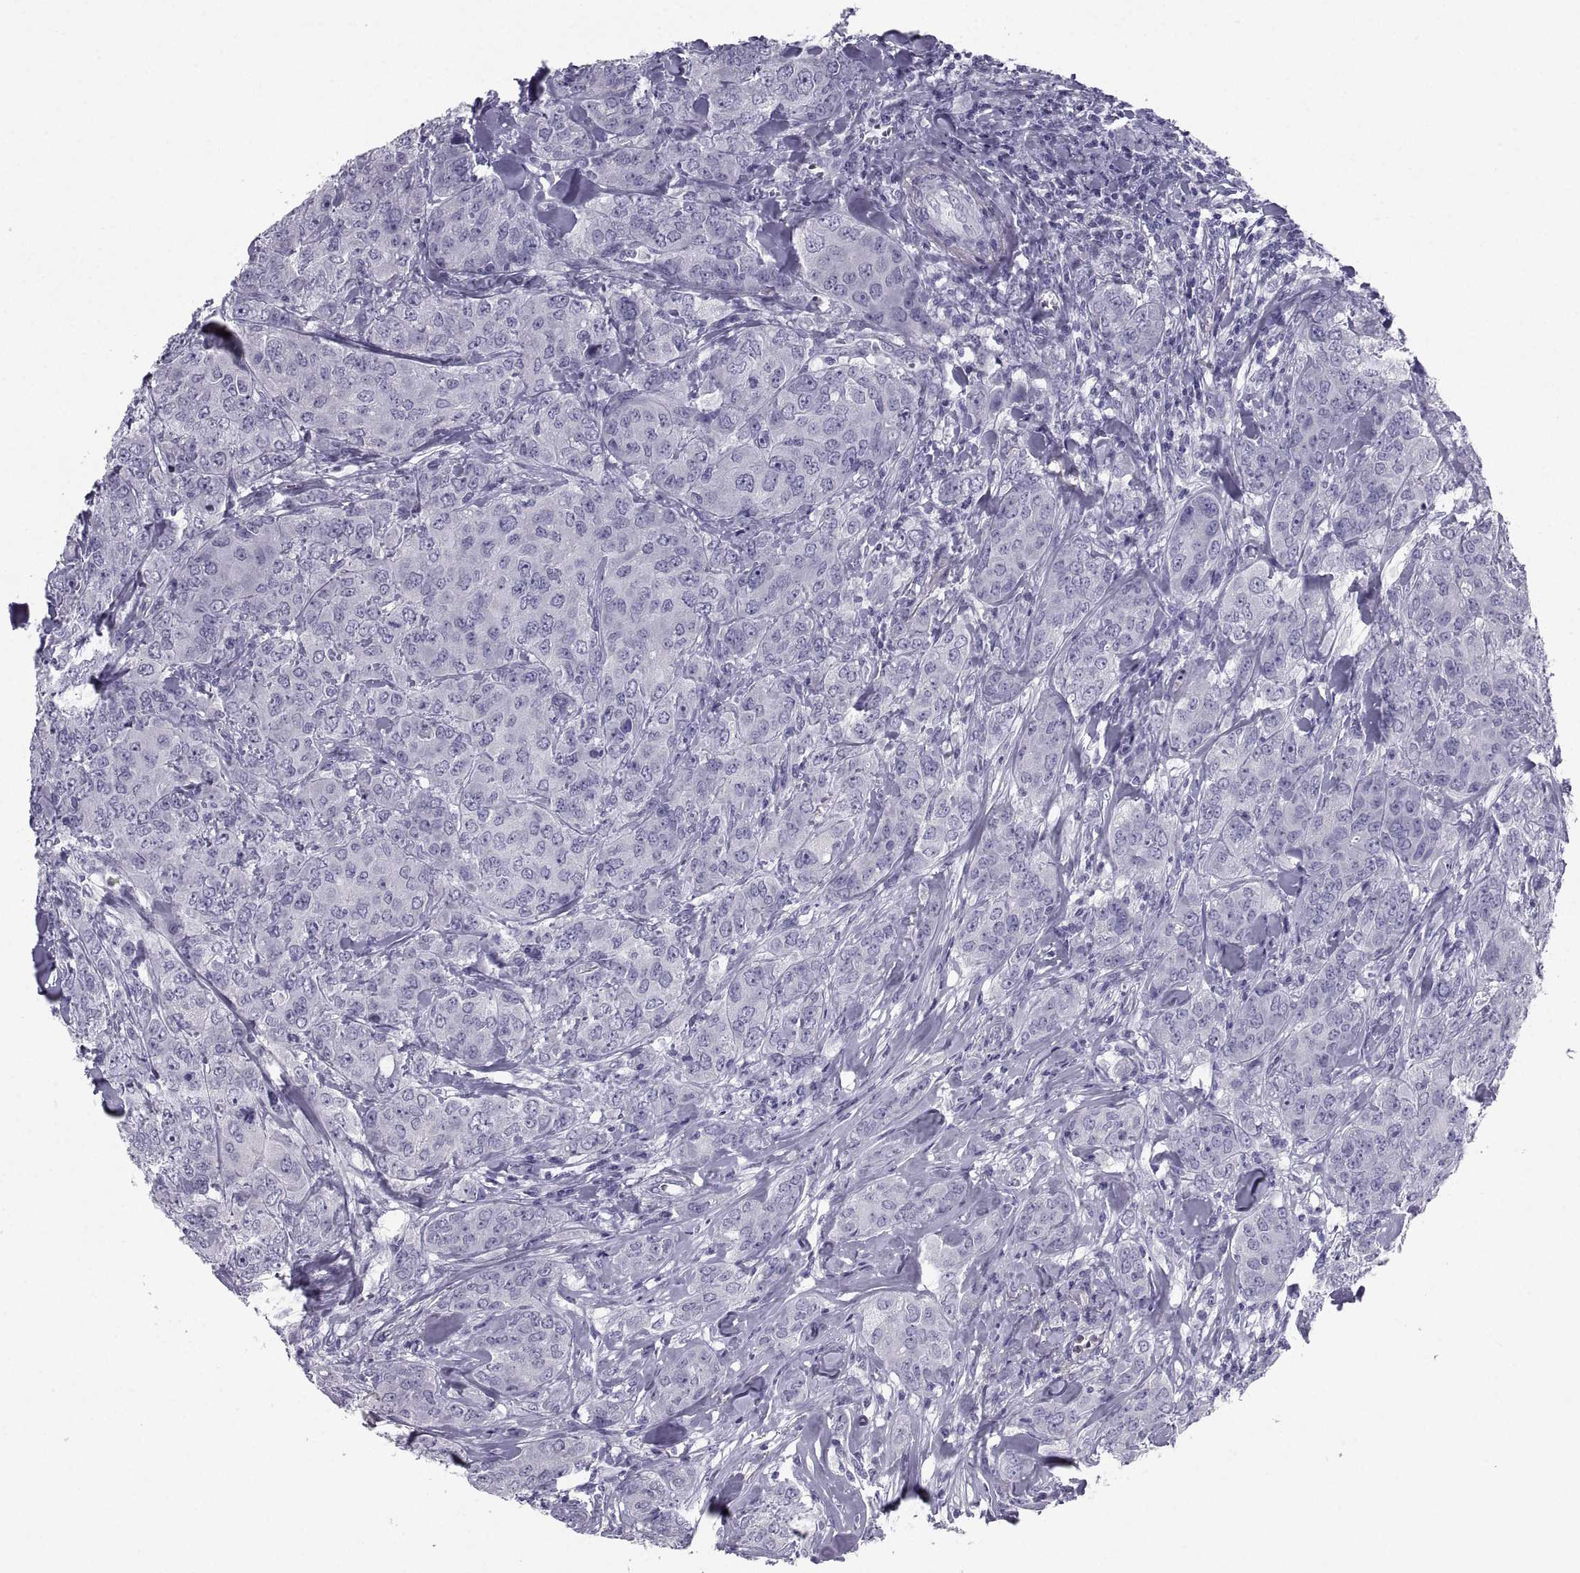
{"staining": {"intensity": "negative", "quantity": "none", "location": "none"}, "tissue": "breast cancer", "cell_type": "Tumor cells", "image_type": "cancer", "snomed": [{"axis": "morphology", "description": "Duct carcinoma"}, {"axis": "topography", "description": "Breast"}], "caption": "Tumor cells show no significant protein staining in breast cancer.", "gene": "PCSK1N", "patient": {"sex": "female", "age": 43}}